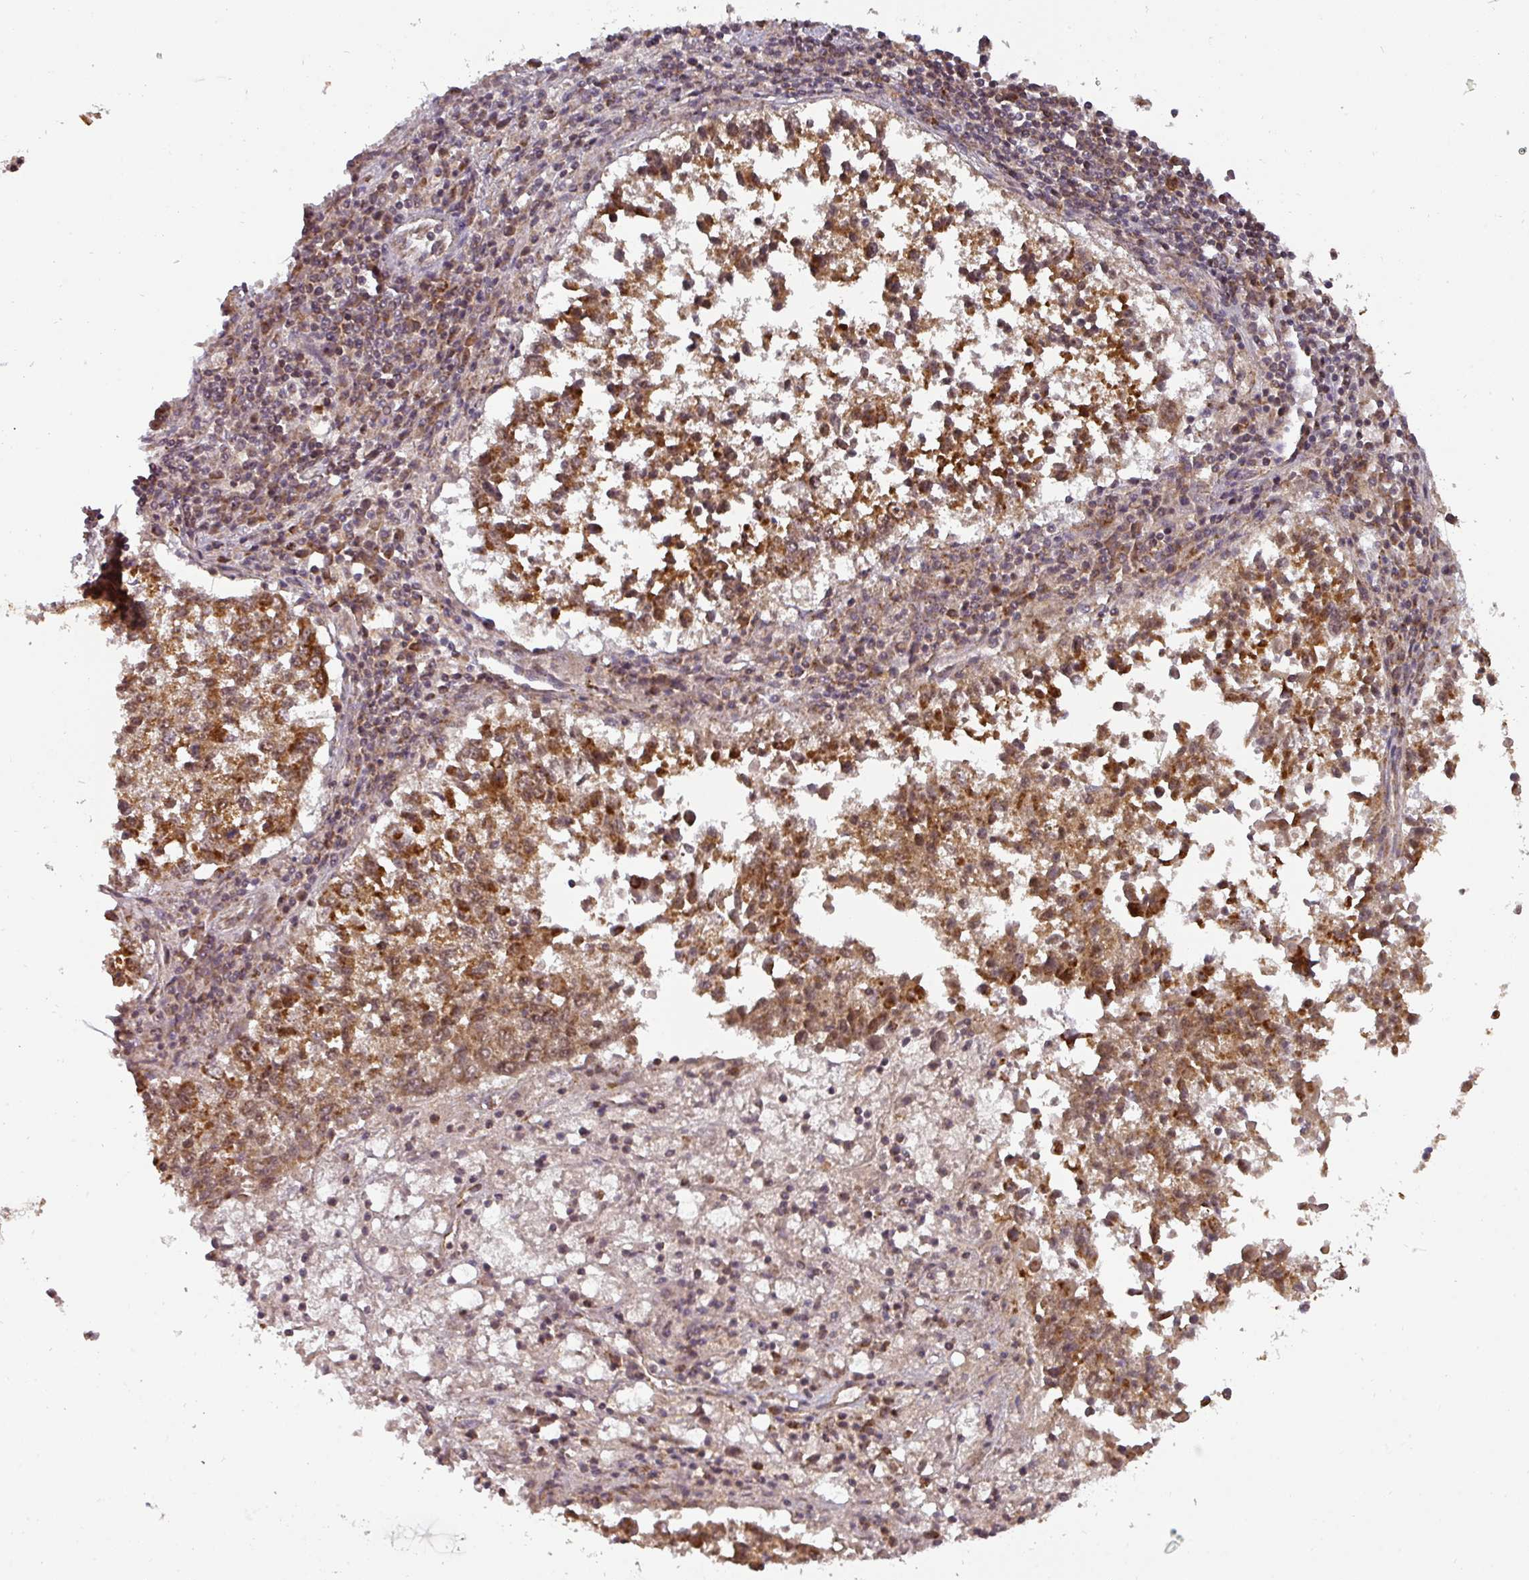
{"staining": {"intensity": "strong", "quantity": ">75%", "location": "cytoplasmic/membranous"}, "tissue": "lung cancer", "cell_type": "Tumor cells", "image_type": "cancer", "snomed": [{"axis": "morphology", "description": "Squamous cell carcinoma, NOS"}, {"axis": "topography", "description": "Lung"}], "caption": "The photomicrograph reveals a brown stain indicating the presence of a protein in the cytoplasmic/membranous of tumor cells in squamous cell carcinoma (lung). (brown staining indicates protein expression, while blue staining denotes nuclei).", "gene": "MRPS16", "patient": {"sex": "male", "age": 73}}